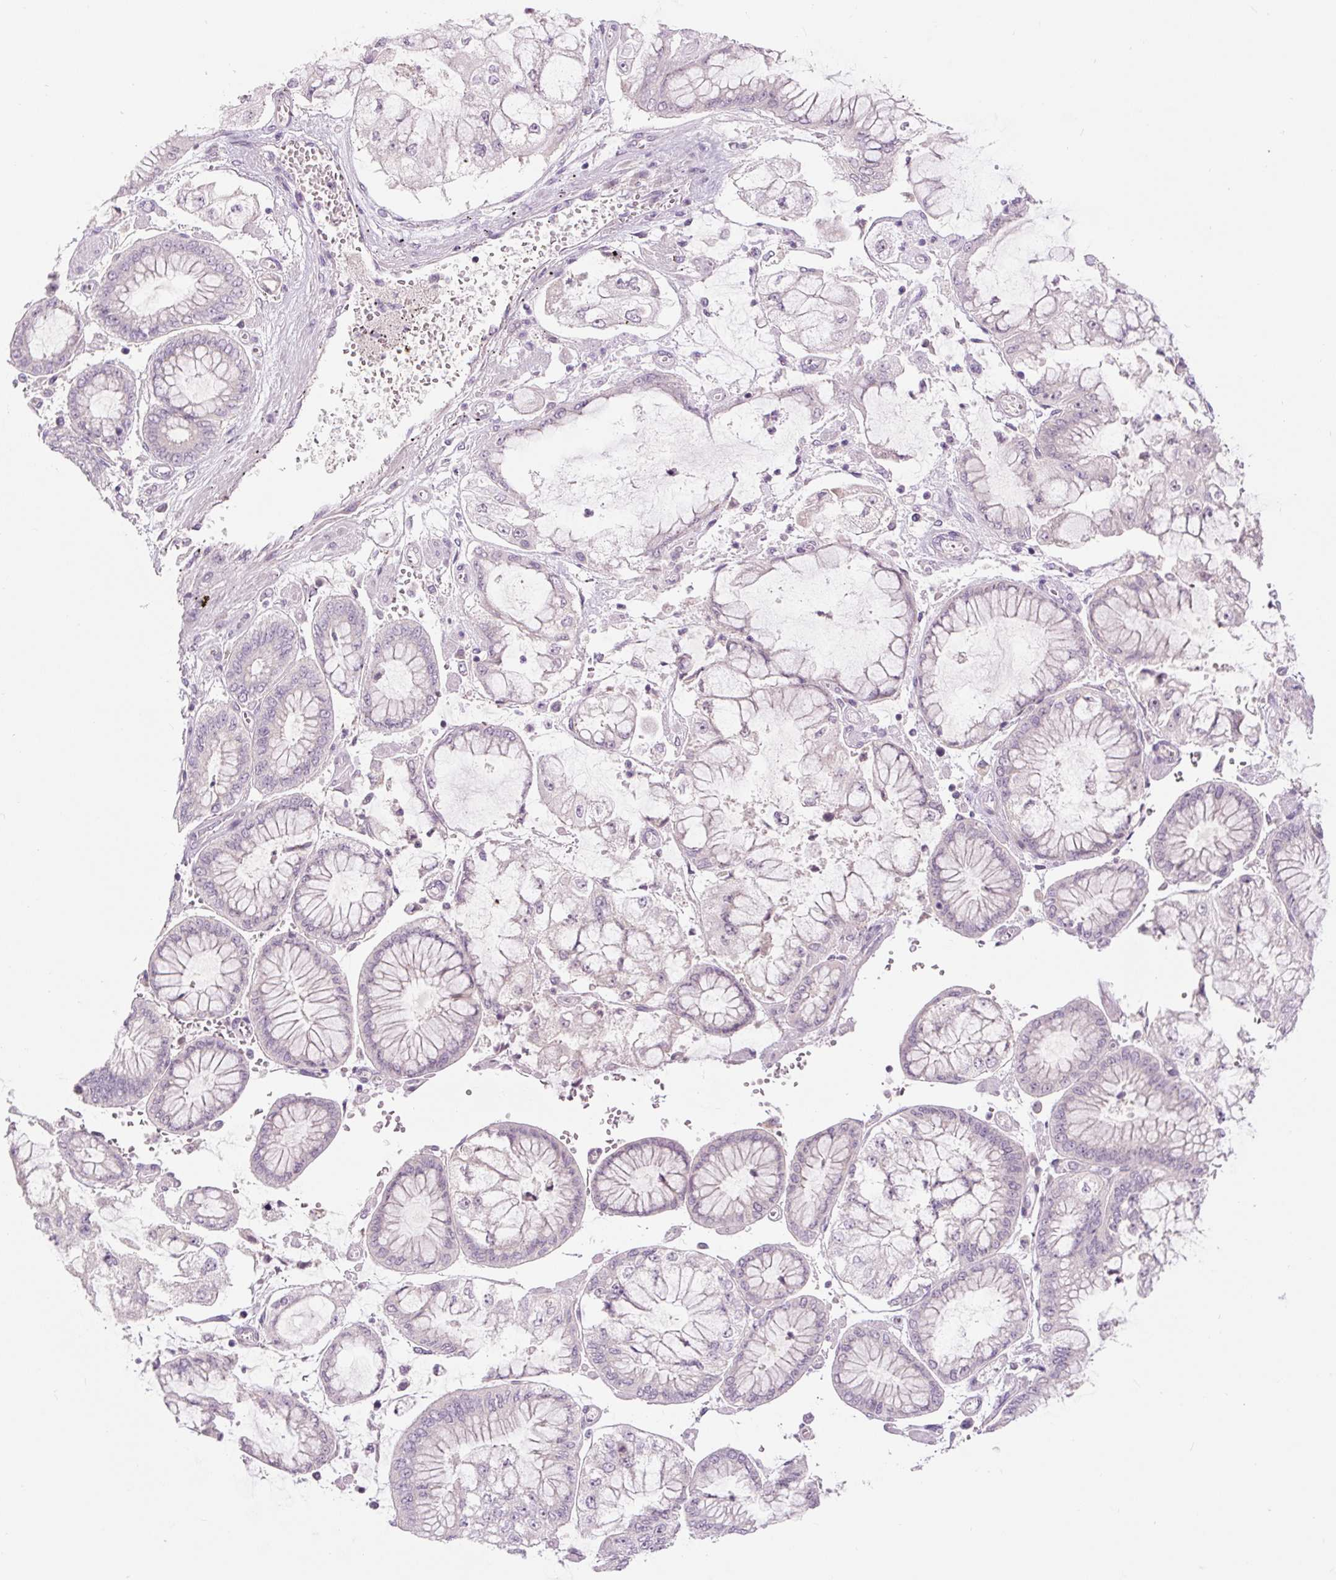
{"staining": {"intensity": "negative", "quantity": "none", "location": "none"}, "tissue": "stomach cancer", "cell_type": "Tumor cells", "image_type": "cancer", "snomed": [{"axis": "morphology", "description": "Adenocarcinoma, NOS"}, {"axis": "topography", "description": "Stomach"}], "caption": "This is an IHC micrograph of human stomach adenocarcinoma. There is no expression in tumor cells.", "gene": "FABP7", "patient": {"sex": "male", "age": 76}}